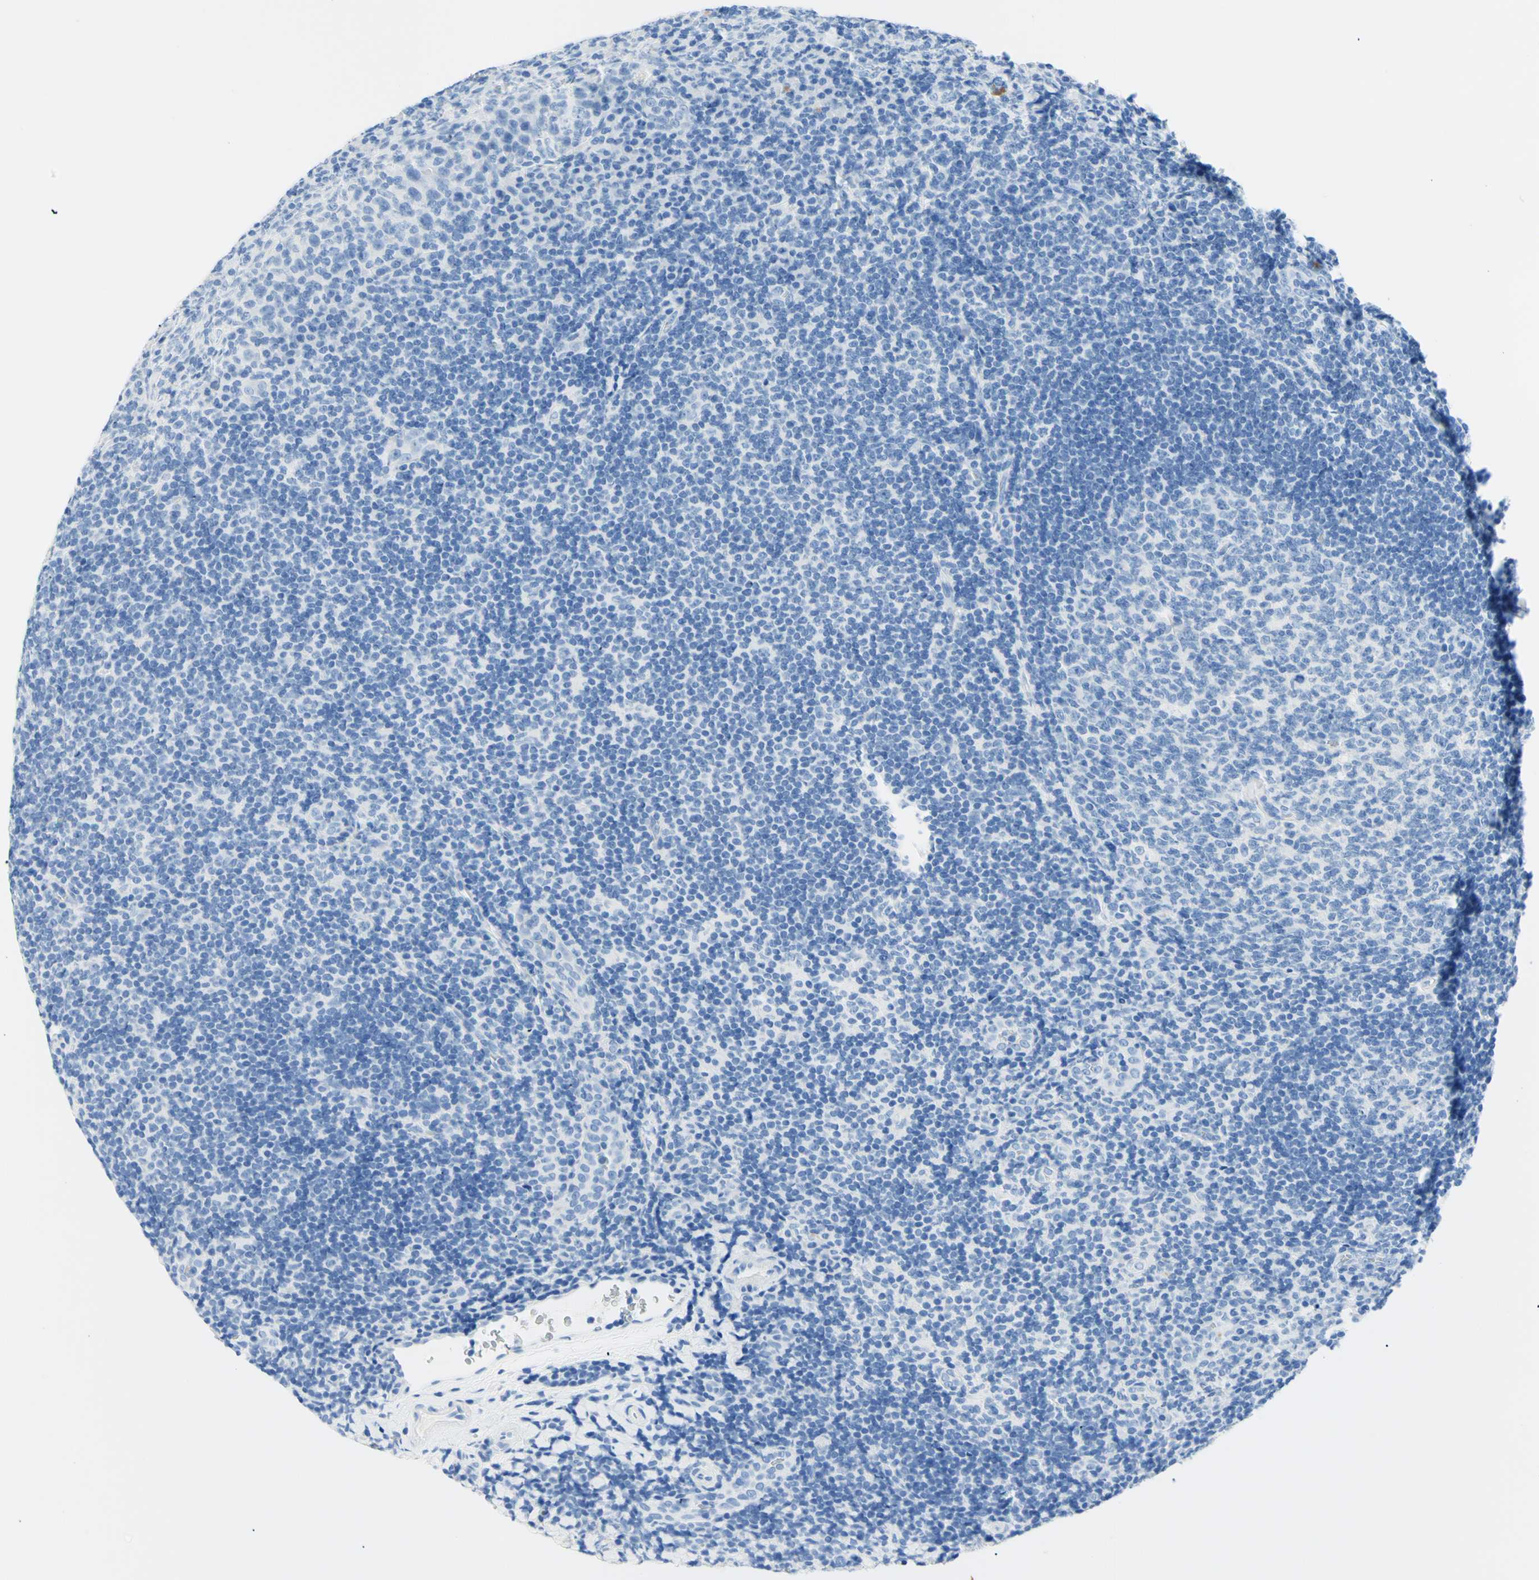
{"staining": {"intensity": "negative", "quantity": "none", "location": "none"}, "tissue": "tonsil", "cell_type": "Germinal center cells", "image_type": "normal", "snomed": [{"axis": "morphology", "description": "Normal tissue, NOS"}, {"axis": "topography", "description": "Tonsil"}], "caption": "A high-resolution image shows IHC staining of normal tonsil, which displays no significant expression in germinal center cells. (DAB immunohistochemistry (IHC), high magnification).", "gene": "MYH2", "patient": {"sex": "male", "age": 37}}